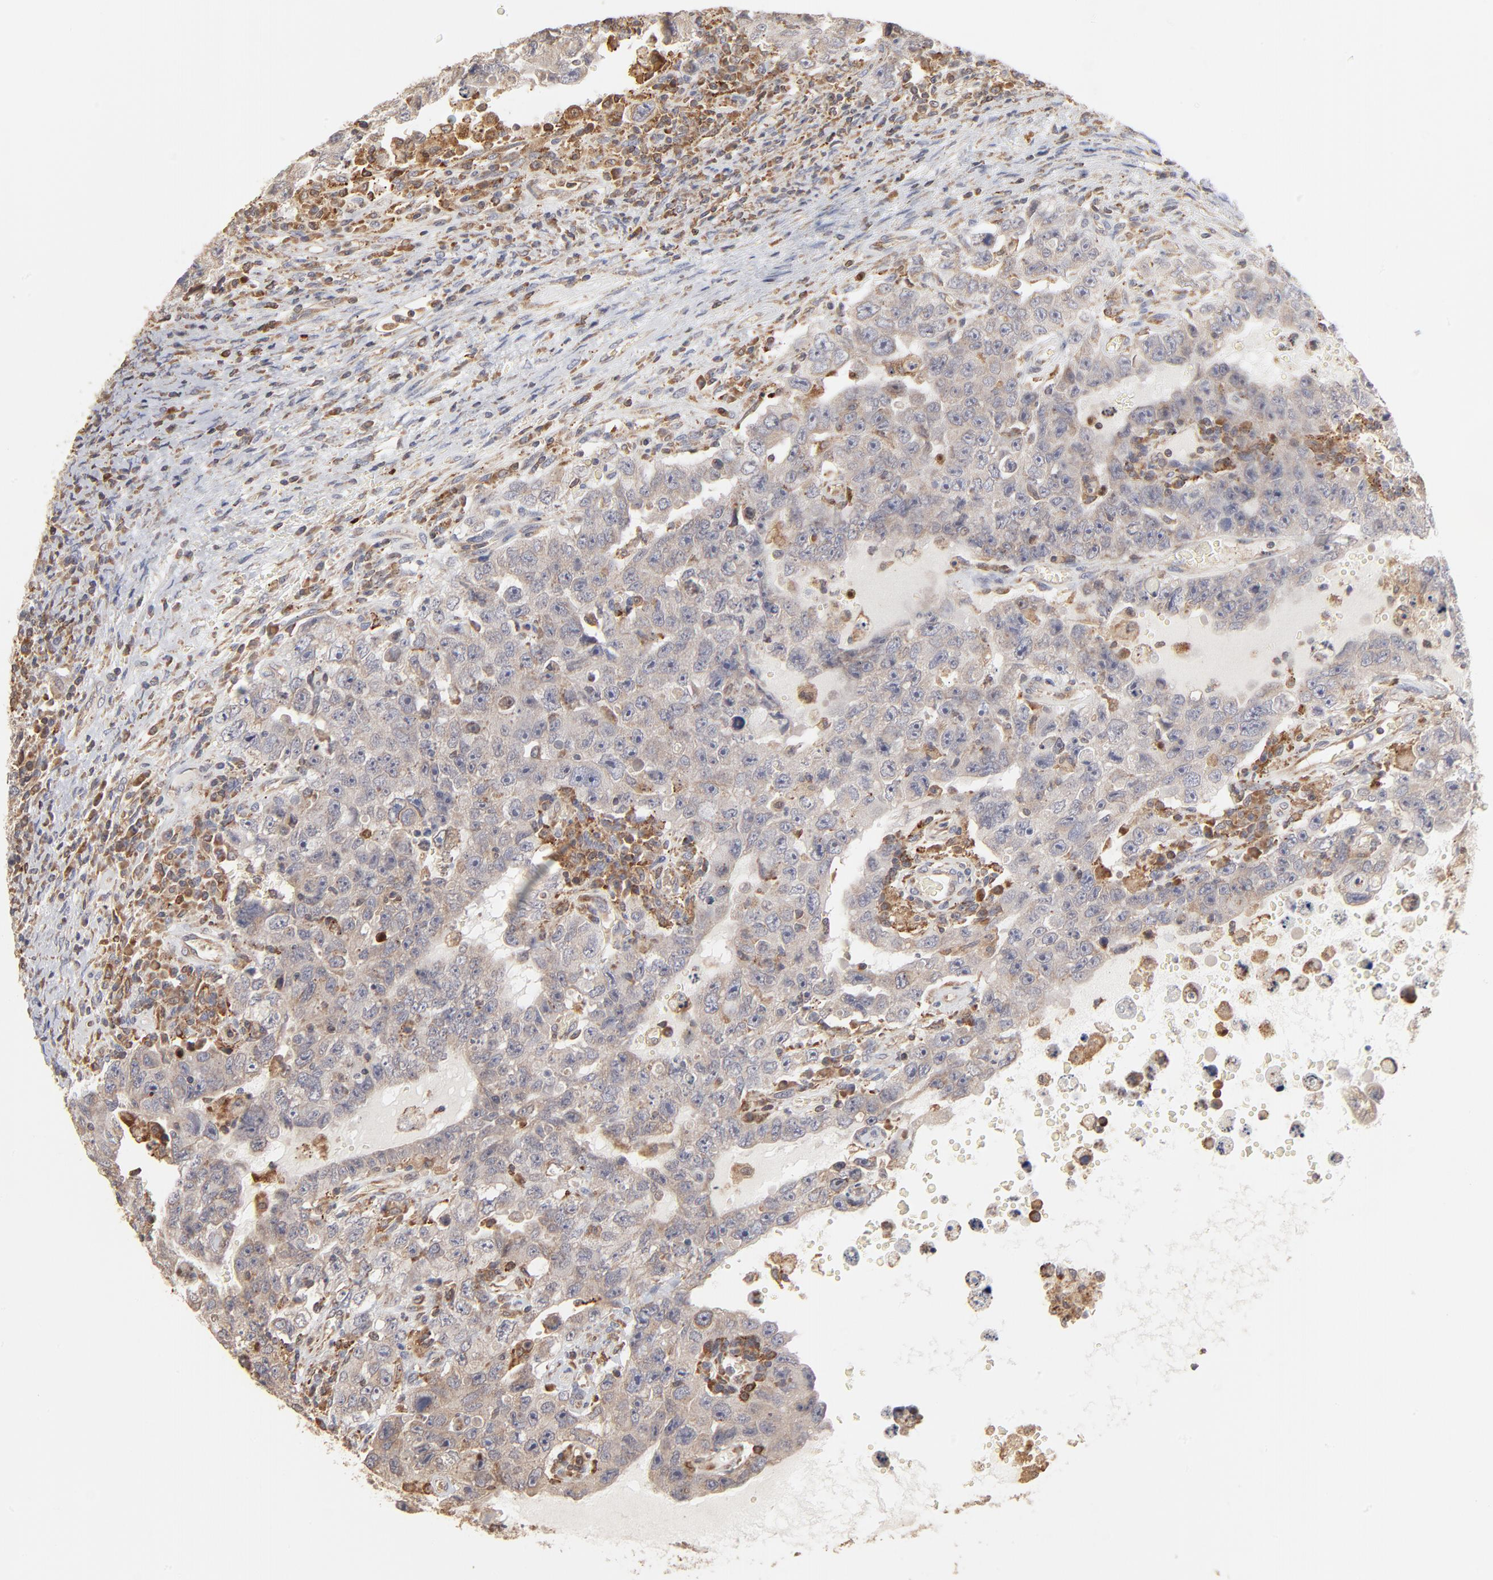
{"staining": {"intensity": "weak", "quantity": "25%-75%", "location": "cytoplasmic/membranous"}, "tissue": "testis cancer", "cell_type": "Tumor cells", "image_type": "cancer", "snomed": [{"axis": "morphology", "description": "Carcinoma, Embryonal, NOS"}, {"axis": "topography", "description": "Testis"}], "caption": "There is low levels of weak cytoplasmic/membranous staining in tumor cells of testis cancer (embryonal carcinoma), as demonstrated by immunohistochemical staining (brown color).", "gene": "RNF213", "patient": {"sex": "male", "age": 26}}